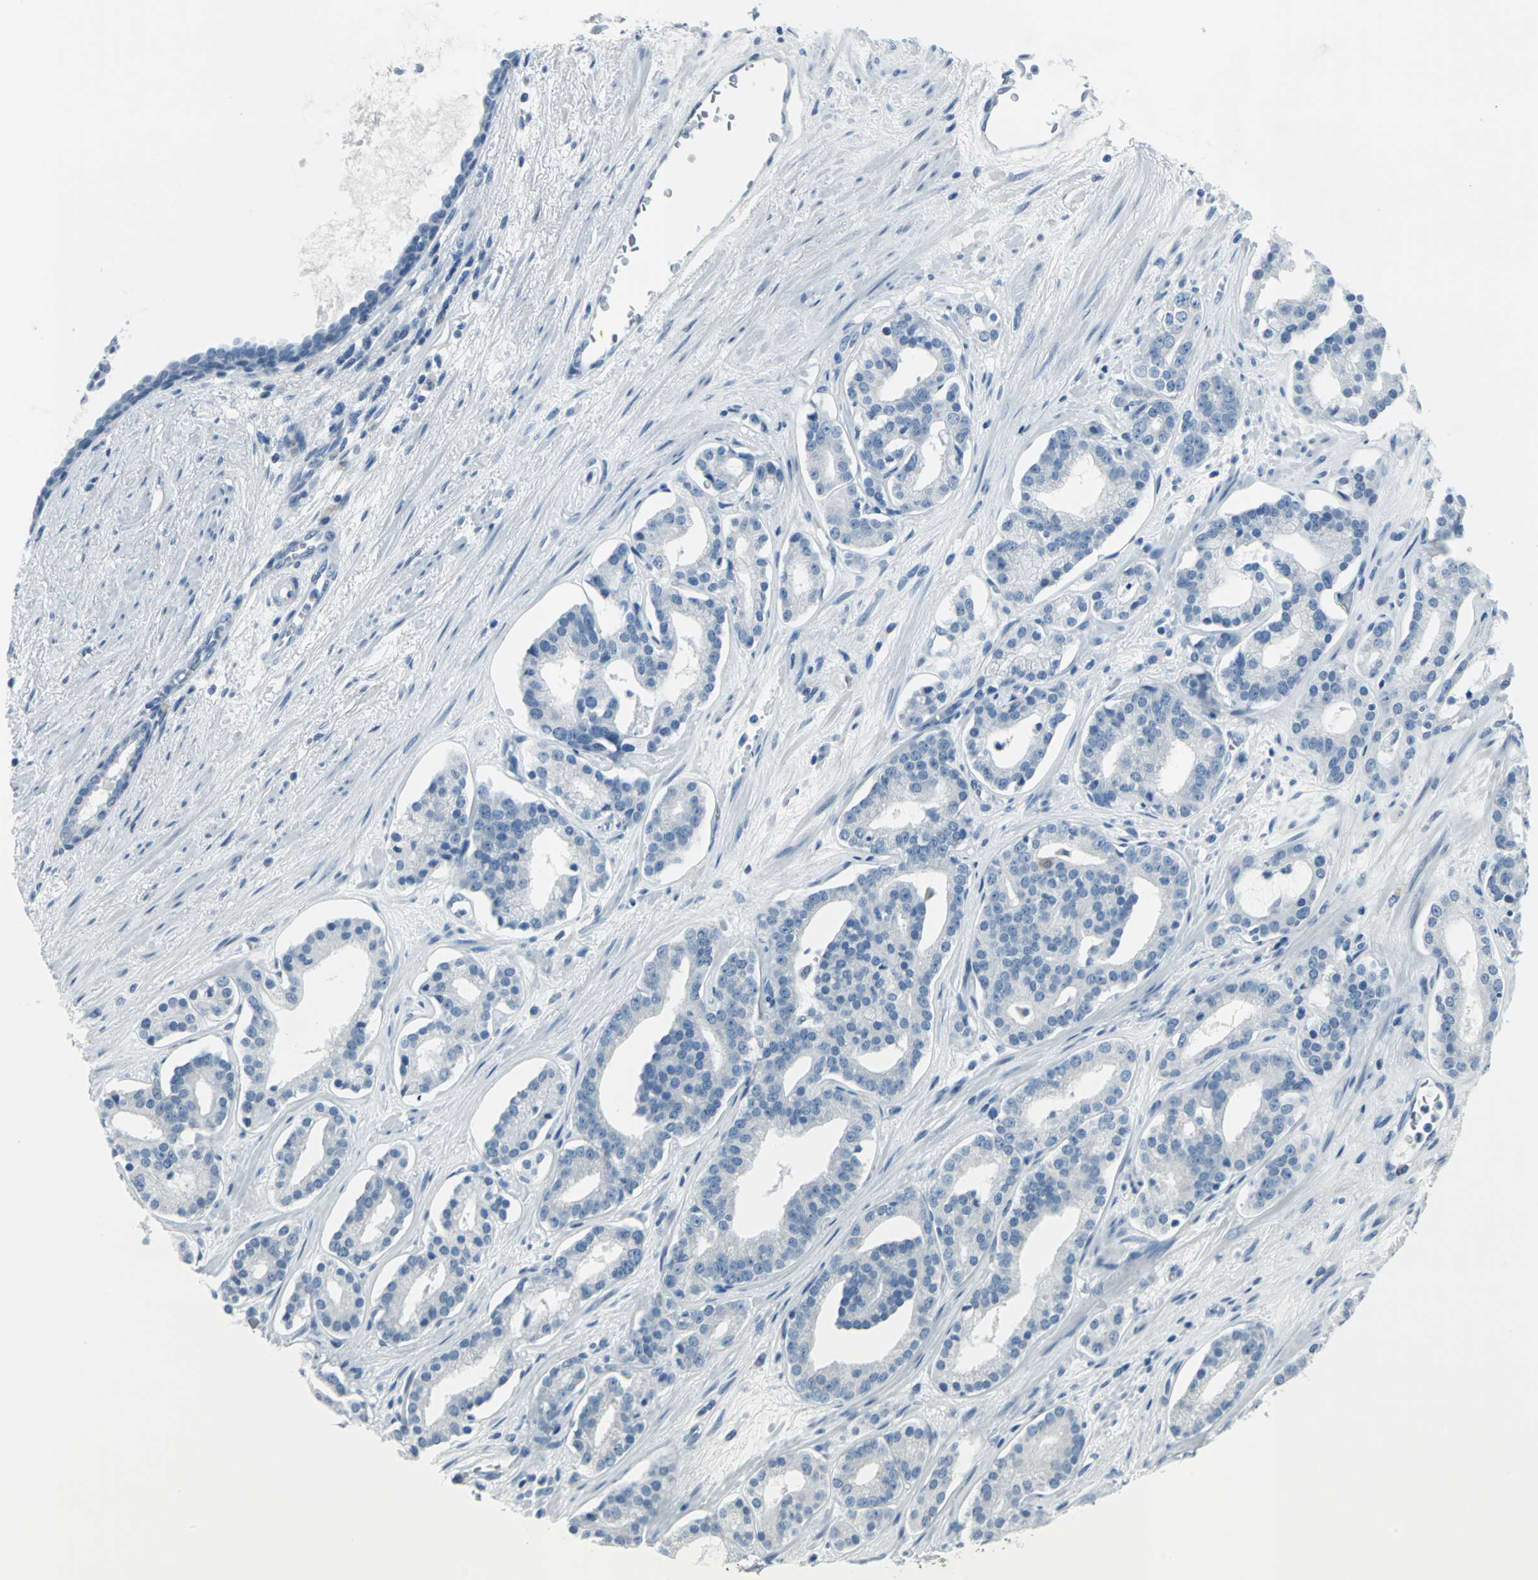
{"staining": {"intensity": "negative", "quantity": "none", "location": "none"}, "tissue": "prostate cancer", "cell_type": "Tumor cells", "image_type": "cancer", "snomed": [{"axis": "morphology", "description": "Adenocarcinoma, Low grade"}, {"axis": "topography", "description": "Prostate"}], "caption": "Human prostate cancer (low-grade adenocarcinoma) stained for a protein using immunohistochemistry demonstrates no expression in tumor cells.", "gene": "DNAI2", "patient": {"sex": "male", "age": 63}}